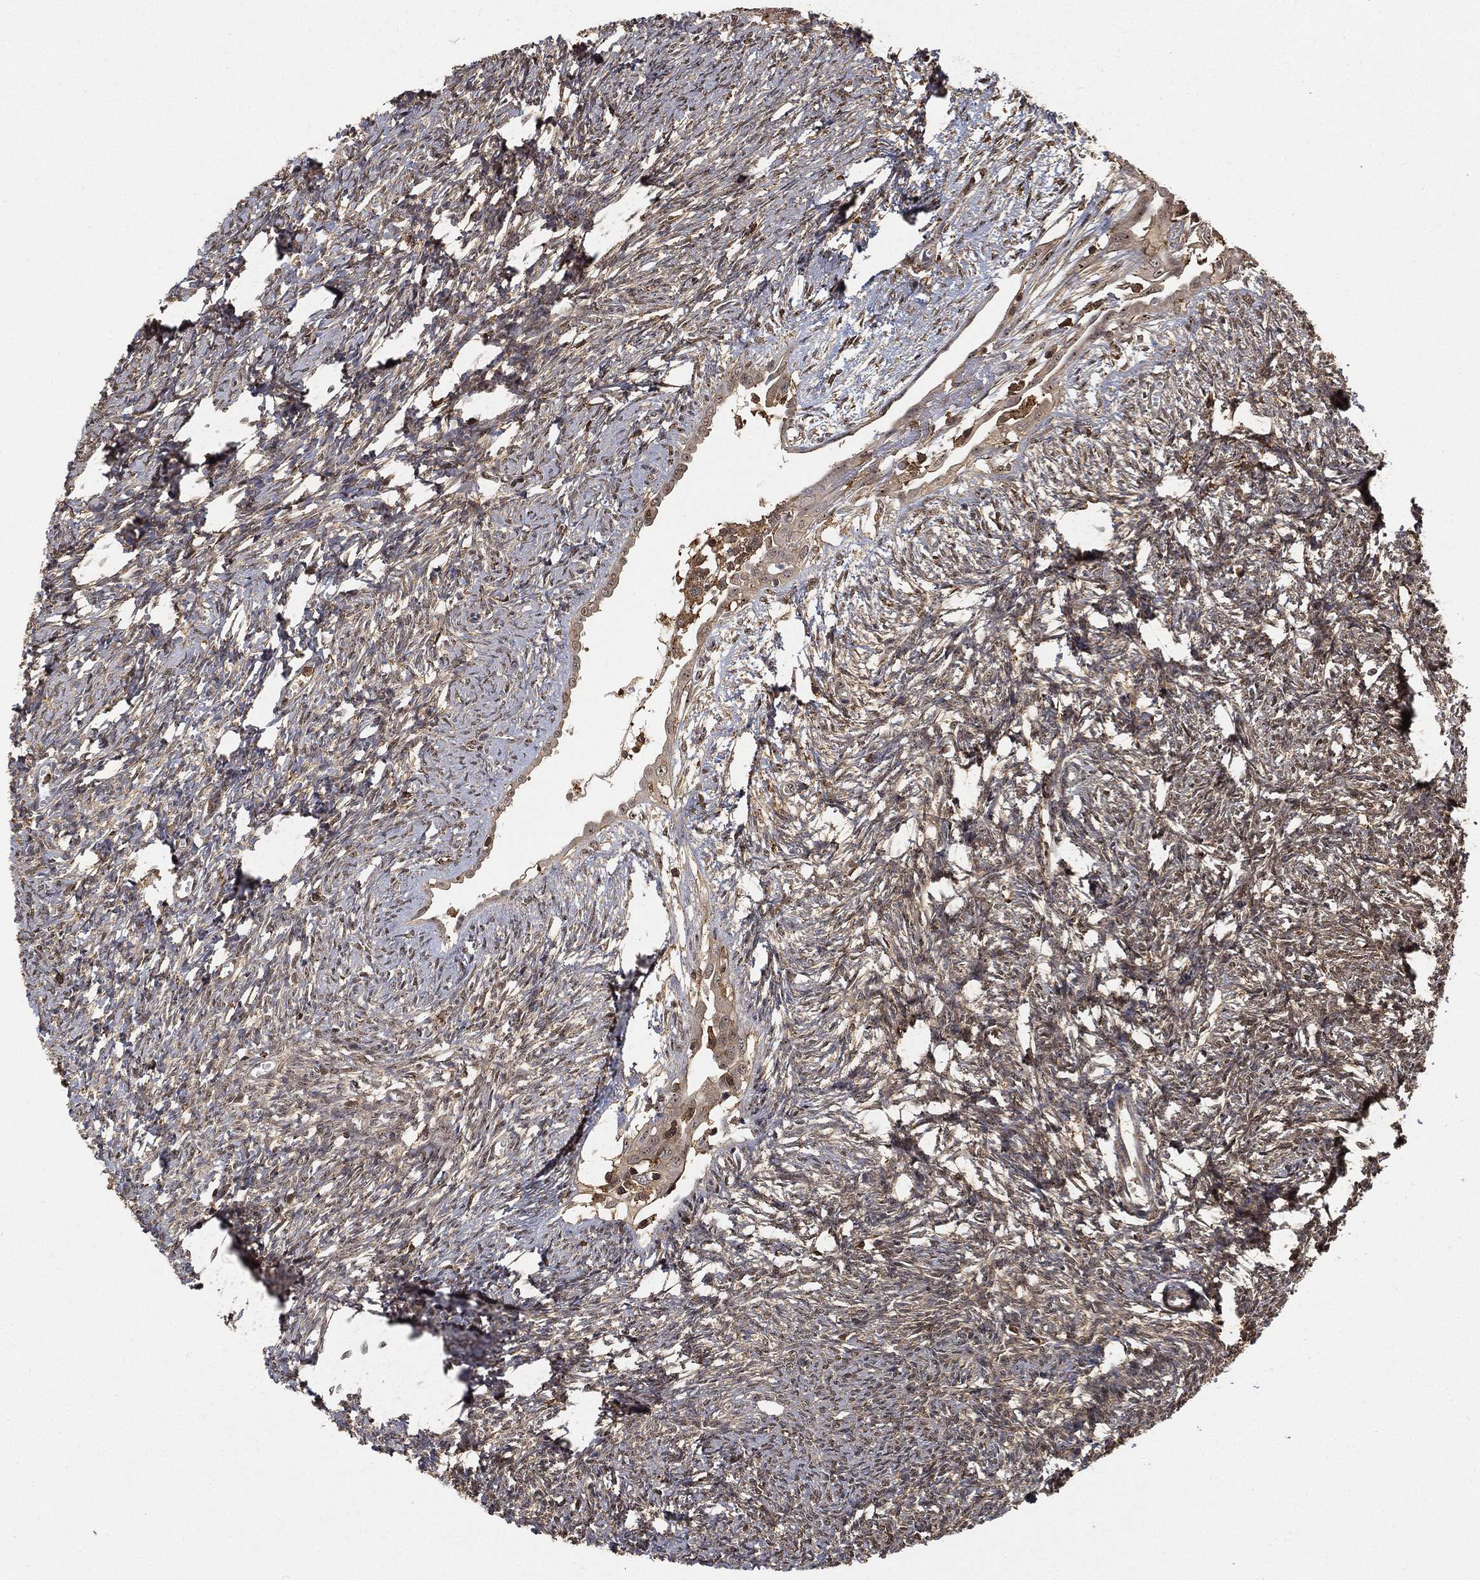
{"staining": {"intensity": "moderate", "quantity": "25%-75%", "location": "nuclear"}, "tissue": "ovary", "cell_type": "Follicle cells", "image_type": "normal", "snomed": [{"axis": "morphology", "description": "Normal tissue, NOS"}, {"axis": "topography", "description": "Fallopian tube"}, {"axis": "topography", "description": "Ovary"}], "caption": "Moderate nuclear expression is seen in about 25%-75% of follicle cells in normal ovary. The staining is performed using DAB brown chromogen to label protein expression. The nuclei are counter-stained blue using hematoxylin.", "gene": "CRYL1", "patient": {"sex": "female", "age": 33}}